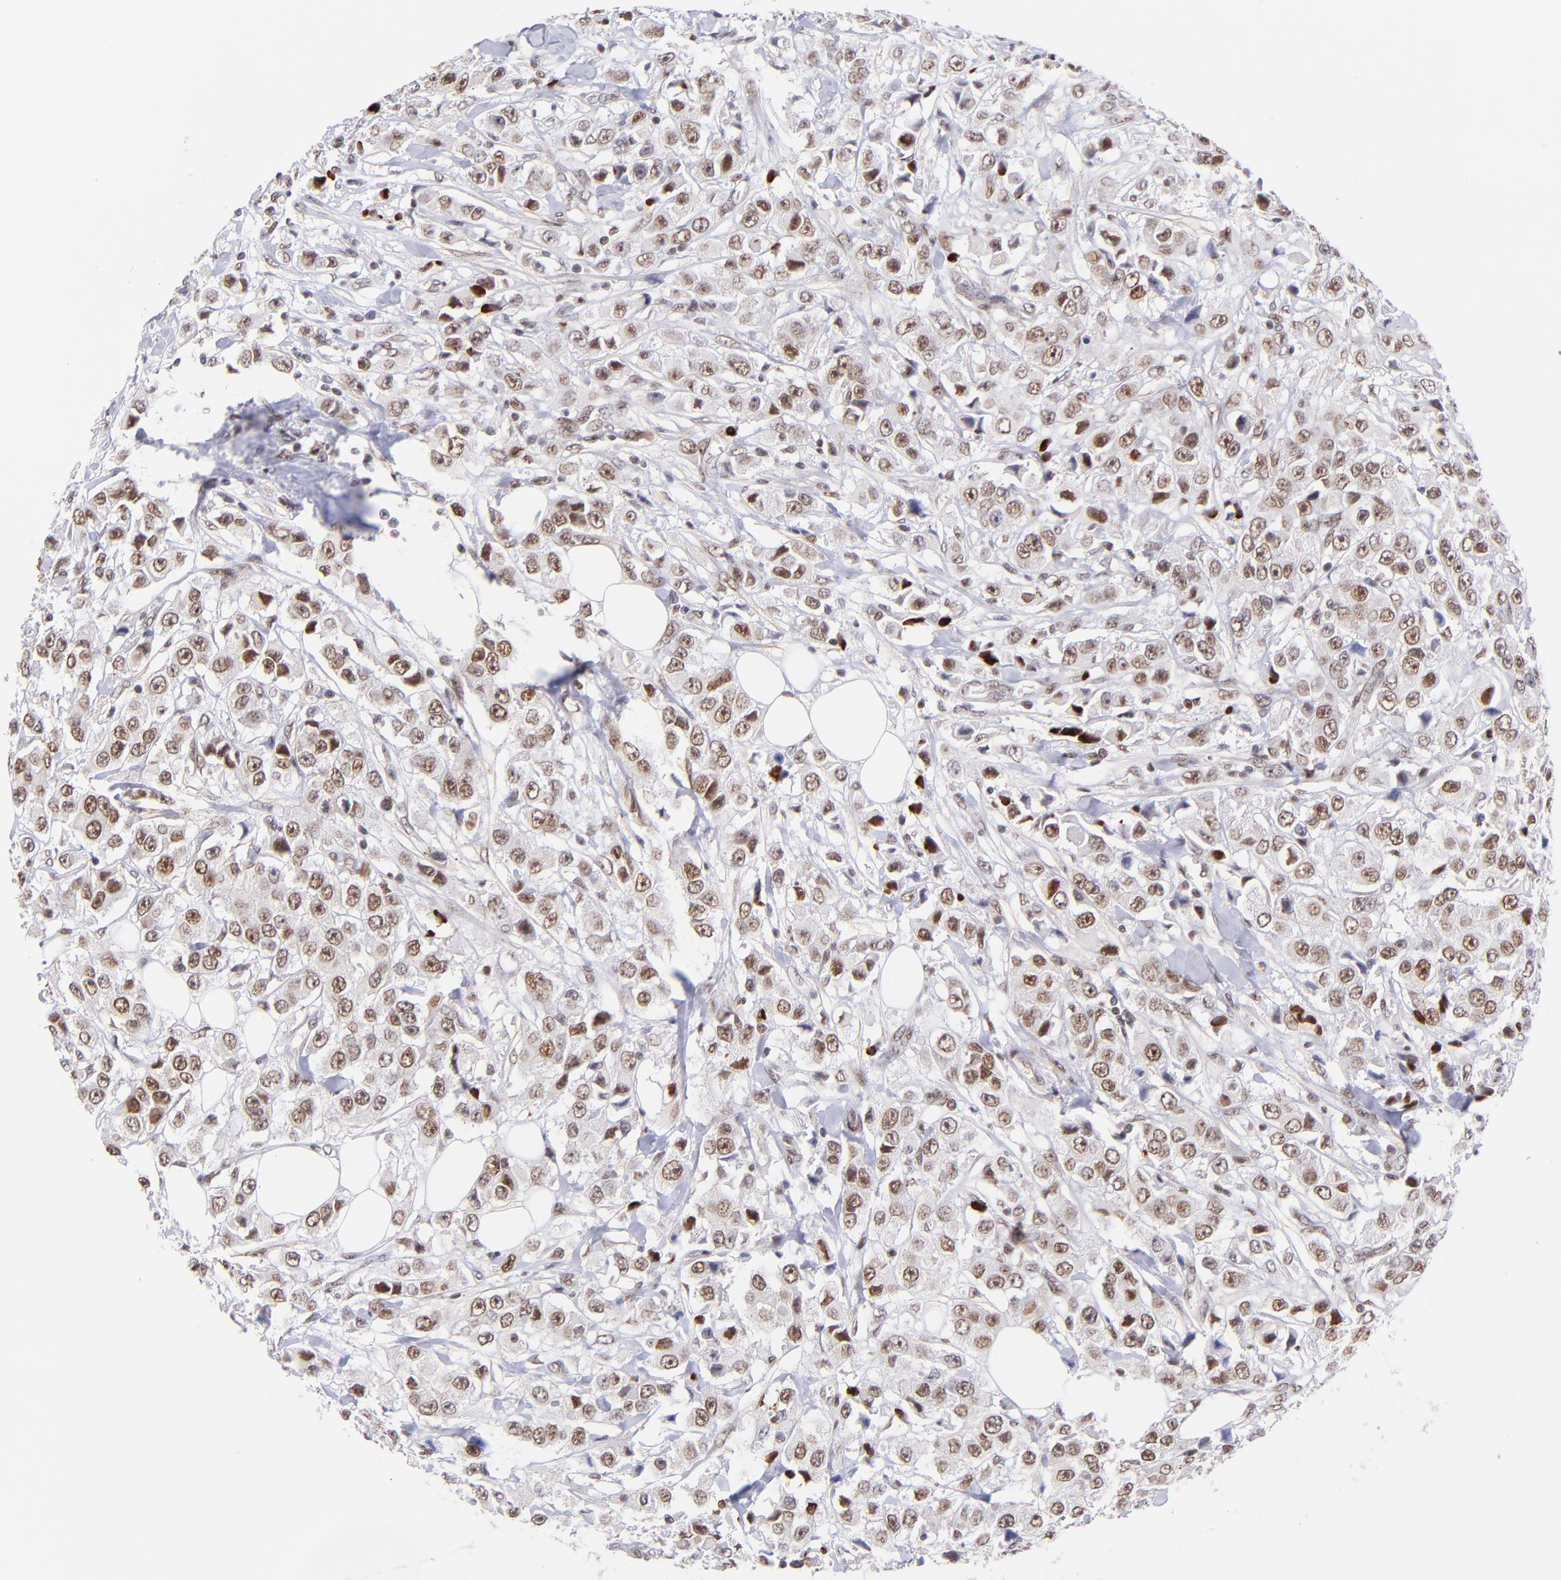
{"staining": {"intensity": "moderate", "quantity": ">75%", "location": "nuclear"}, "tissue": "breast cancer", "cell_type": "Tumor cells", "image_type": "cancer", "snomed": [{"axis": "morphology", "description": "Duct carcinoma"}, {"axis": "topography", "description": "Breast"}], "caption": "Breast cancer stained for a protein demonstrates moderate nuclear positivity in tumor cells. (DAB IHC with brightfield microscopy, high magnification).", "gene": "MIDEAS", "patient": {"sex": "female", "age": 58}}